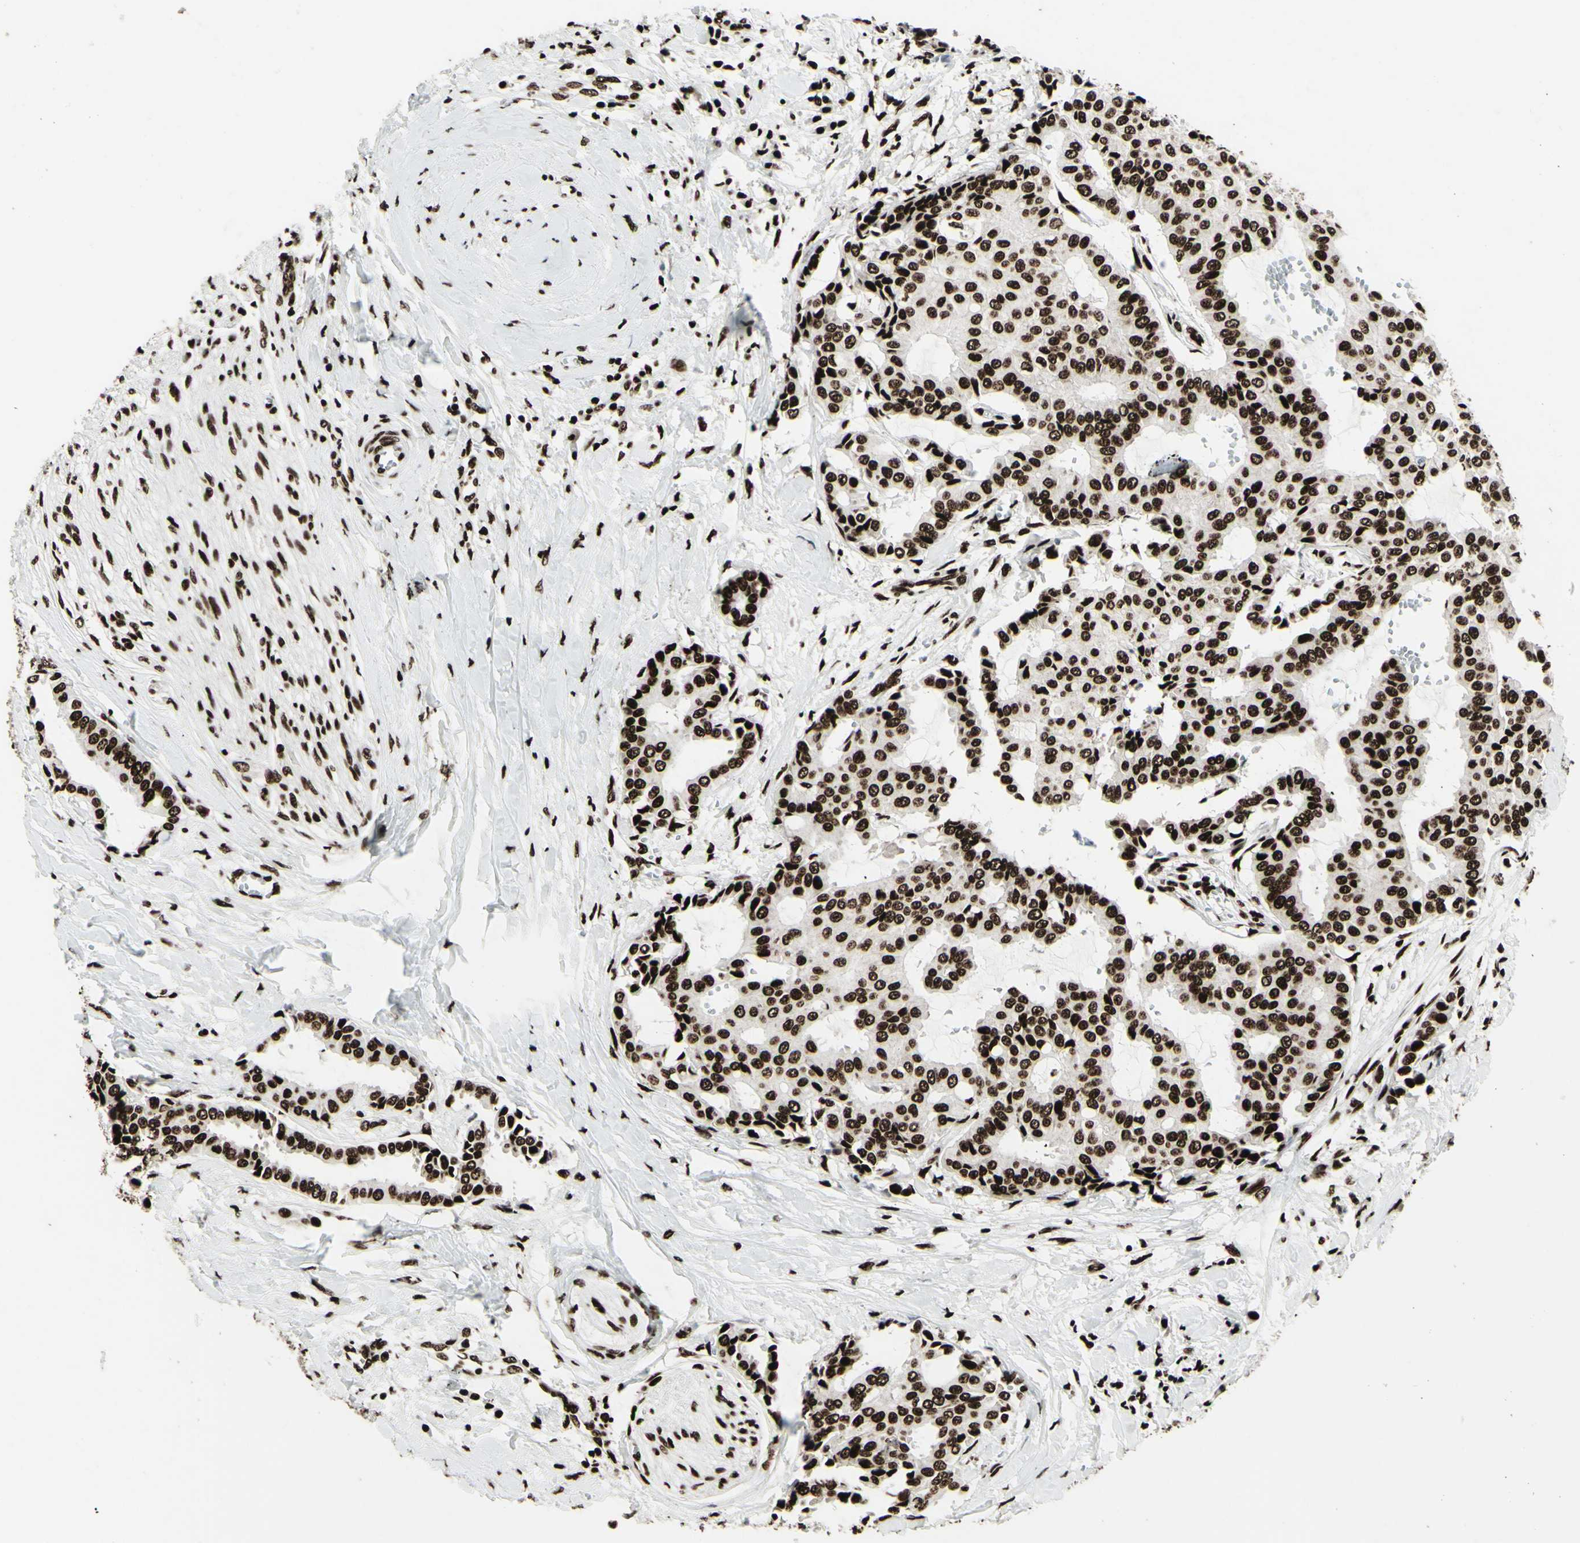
{"staining": {"intensity": "strong", "quantity": ">75%", "location": "nuclear"}, "tissue": "head and neck cancer", "cell_type": "Tumor cells", "image_type": "cancer", "snomed": [{"axis": "morphology", "description": "Adenocarcinoma, NOS"}, {"axis": "topography", "description": "Salivary gland"}, {"axis": "topography", "description": "Head-Neck"}], "caption": "The immunohistochemical stain highlights strong nuclear staining in tumor cells of head and neck cancer (adenocarcinoma) tissue.", "gene": "U2AF2", "patient": {"sex": "female", "age": 59}}